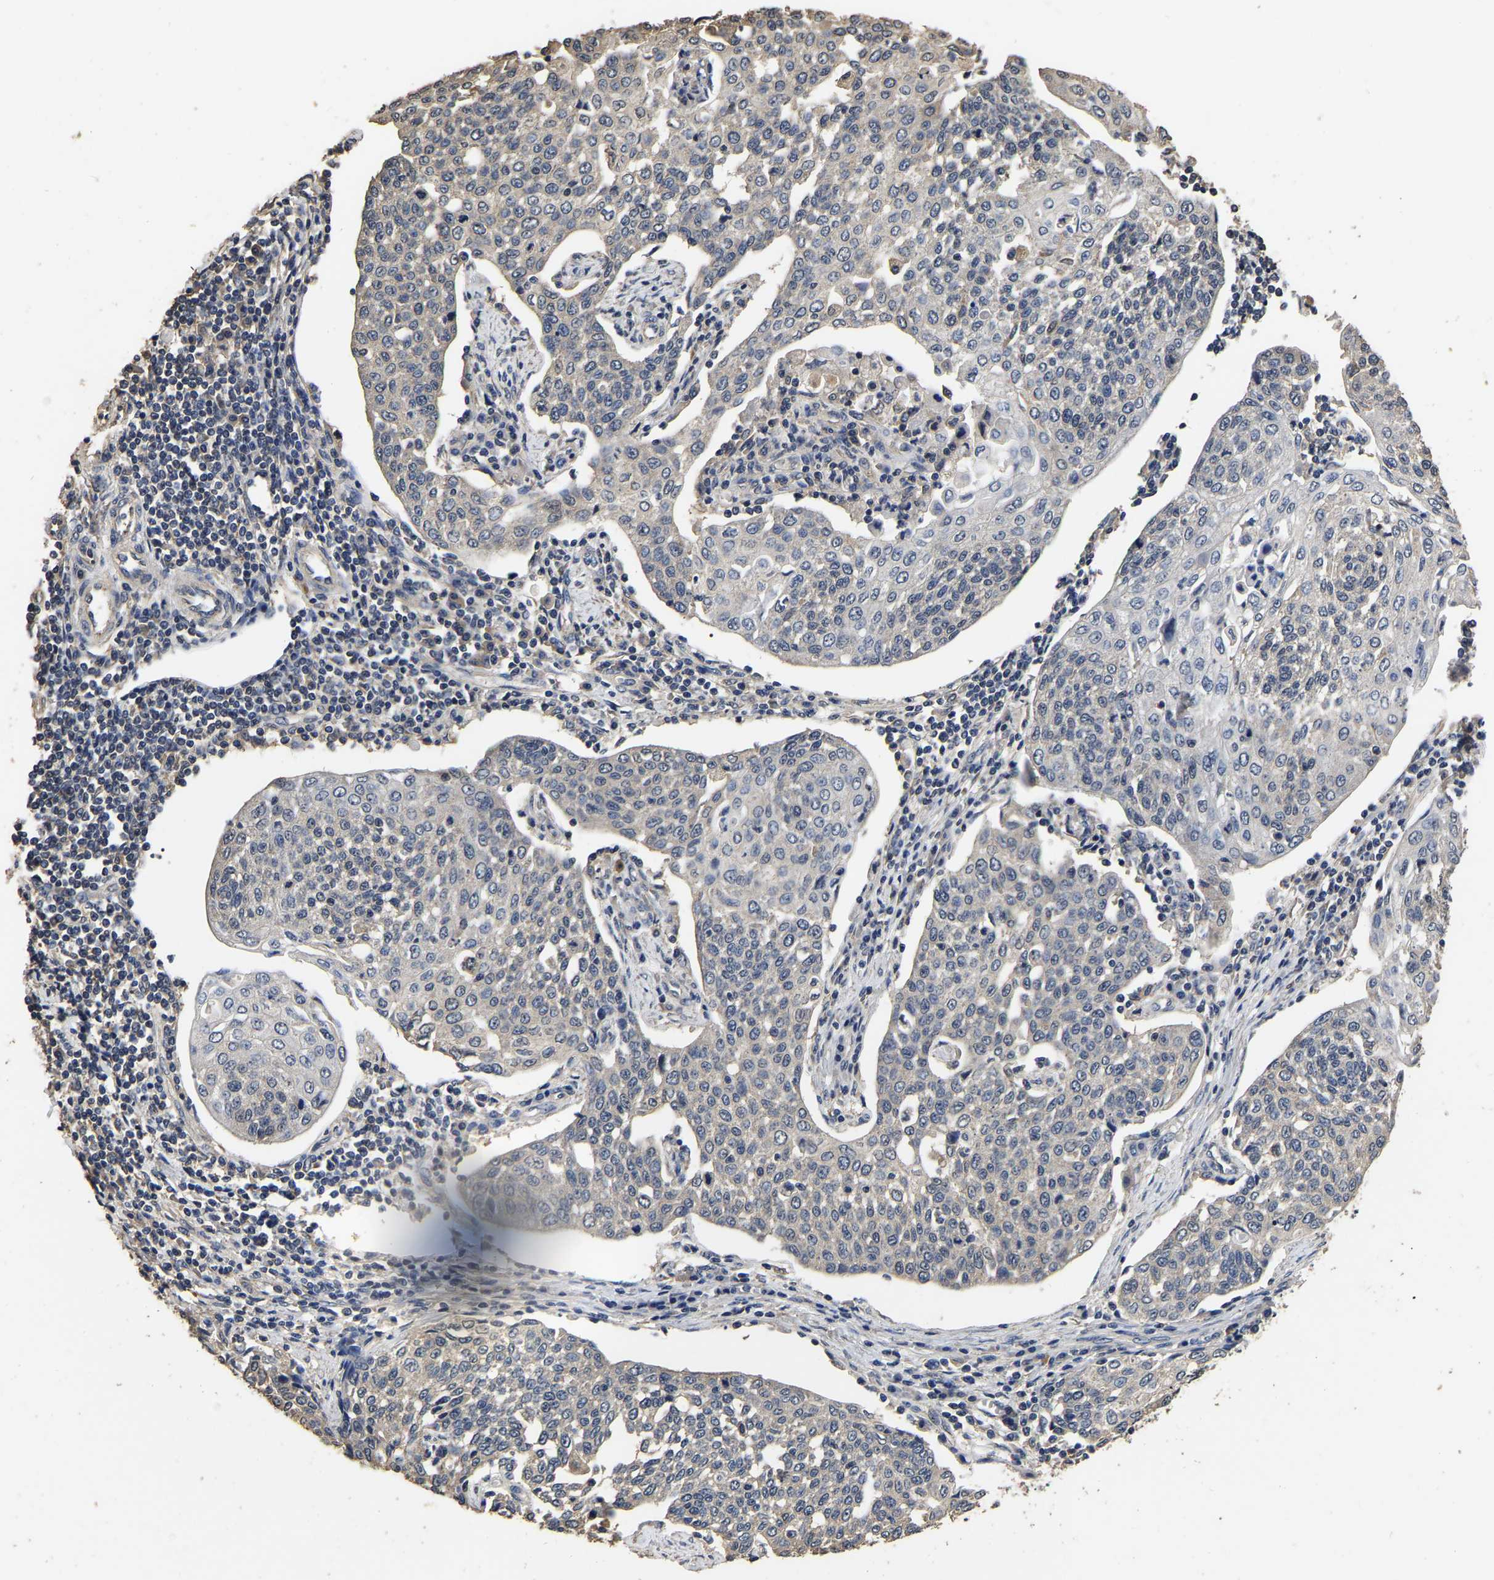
{"staining": {"intensity": "negative", "quantity": "none", "location": "none"}, "tissue": "cervical cancer", "cell_type": "Tumor cells", "image_type": "cancer", "snomed": [{"axis": "morphology", "description": "Squamous cell carcinoma, NOS"}, {"axis": "topography", "description": "Cervix"}], "caption": "Human cervical cancer stained for a protein using IHC reveals no expression in tumor cells.", "gene": "STK32C", "patient": {"sex": "female", "age": 34}}